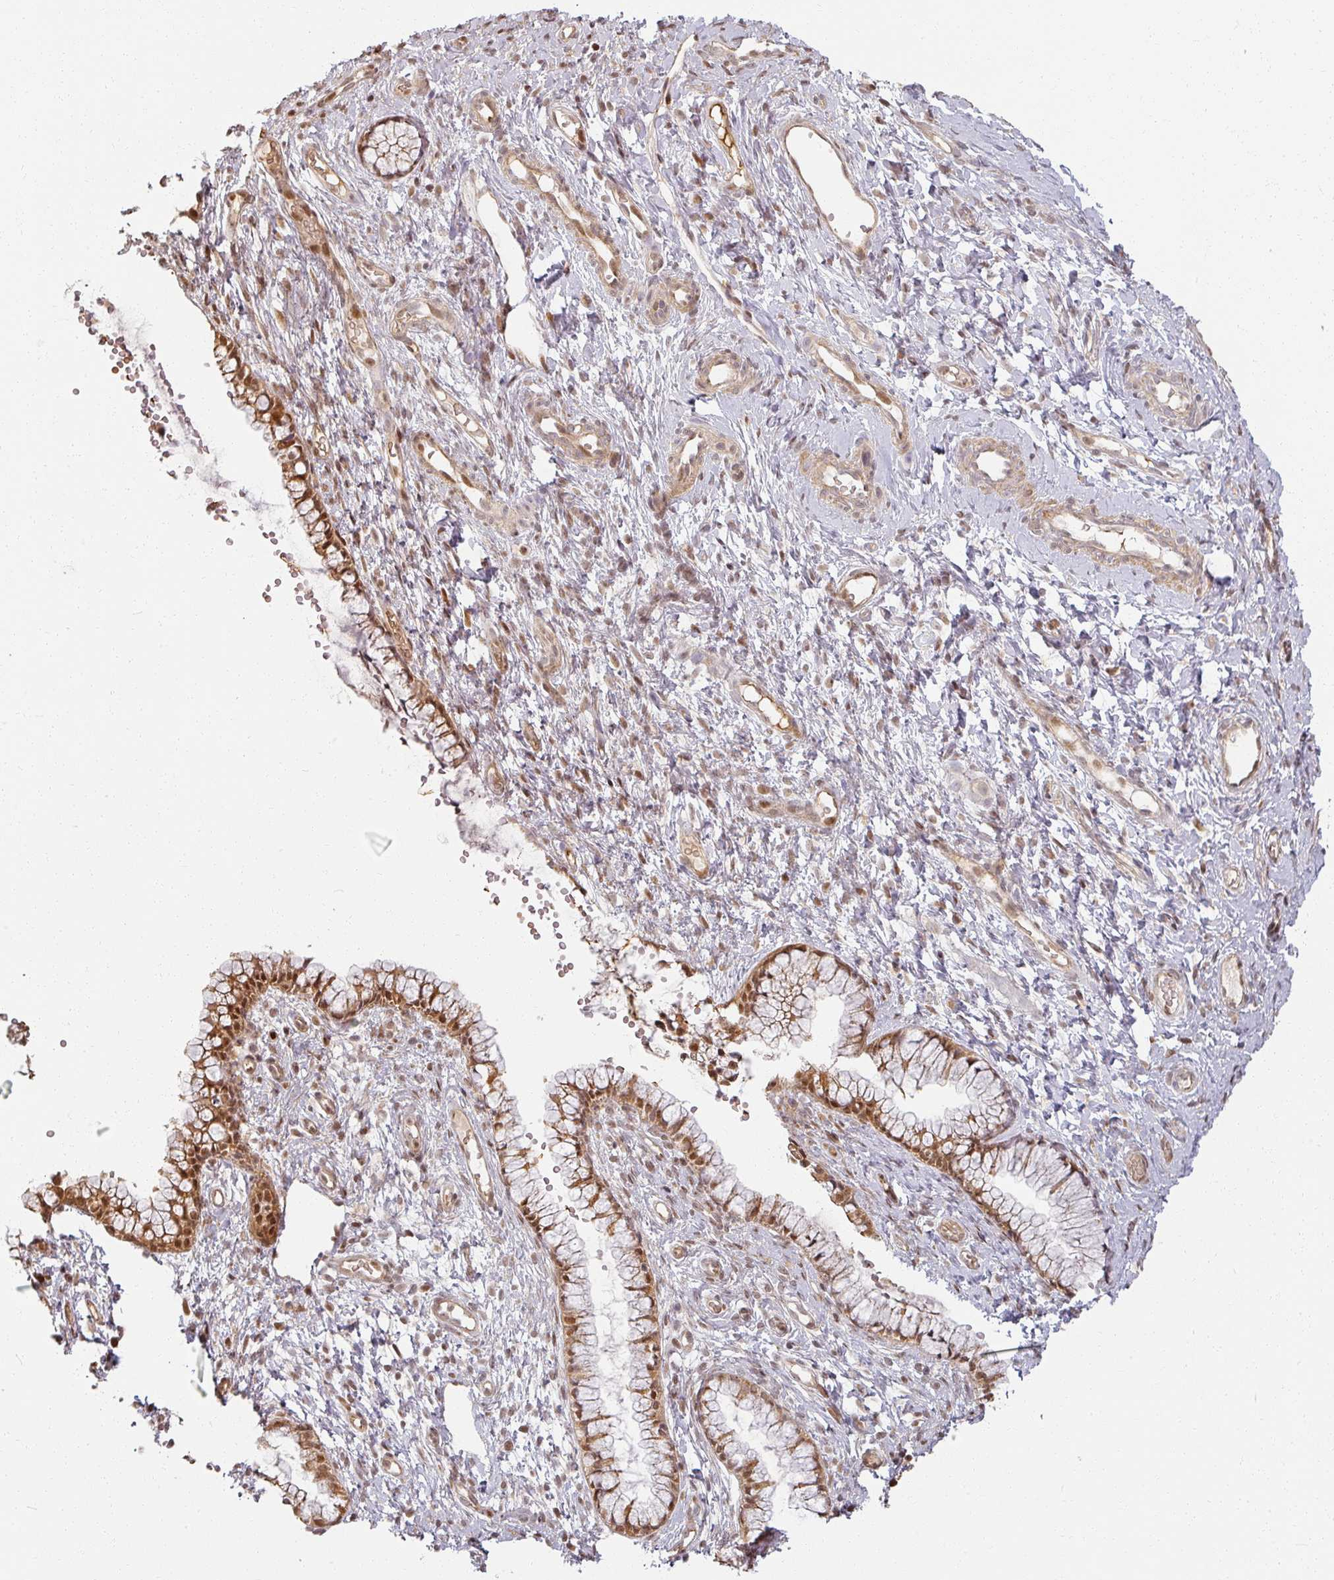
{"staining": {"intensity": "moderate", "quantity": ">75%", "location": "cytoplasmic/membranous,nuclear"}, "tissue": "cervix", "cell_type": "Glandular cells", "image_type": "normal", "snomed": [{"axis": "morphology", "description": "Normal tissue, NOS"}, {"axis": "topography", "description": "Cervix"}], "caption": "Immunohistochemical staining of unremarkable cervix shows moderate cytoplasmic/membranous,nuclear protein positivity in approximately >75% of glandular cells. (DAB IHC, brown staining for protein, blue staining for nuclei).", "gene": "MED19", "patient": {"sex": "female", "age": 36}}